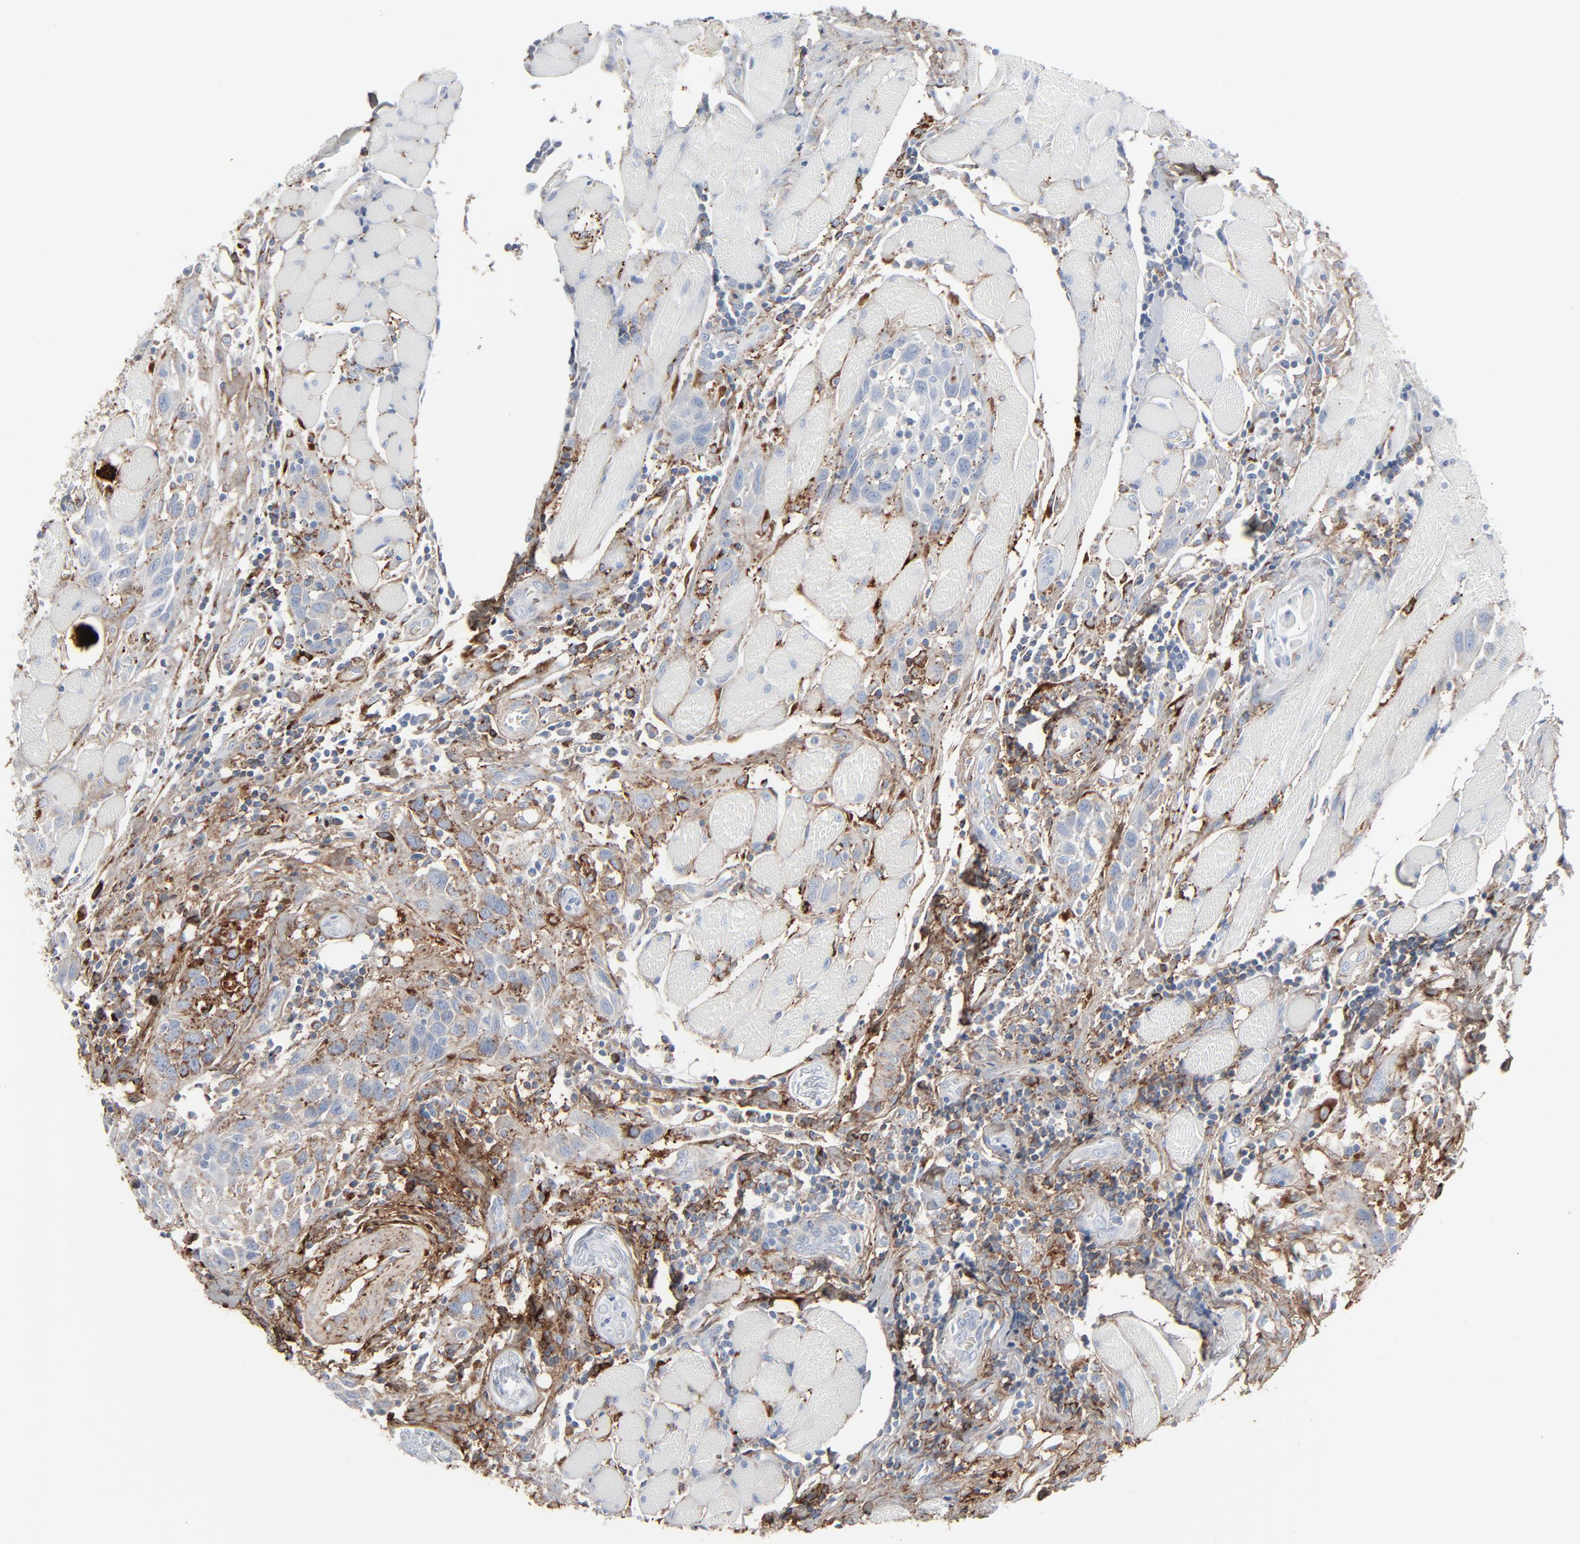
{"staining": {"intensity": "negative", "quantity": "none", "location": "none"}, "tissue": "head and neck cancer", "cell_type": "Tumor cells", "image_type": "cancer", "snomed": [{"axis": "morphology", "description": "Squamous cell carcinoma, NOS"}, {"axis": "topography", "description": "Oral tissue"}, {"axis": "topography", "description": "Head-Neck"}], "caption": "Immunohistochemistry photomicrograph of human head and neck cancer (squamous cell carcinoma) stained for a protein (brown), which displays no staining in tumor cells.", "gene": "BGN", "patient": {"sex": "female", "age": 50}}